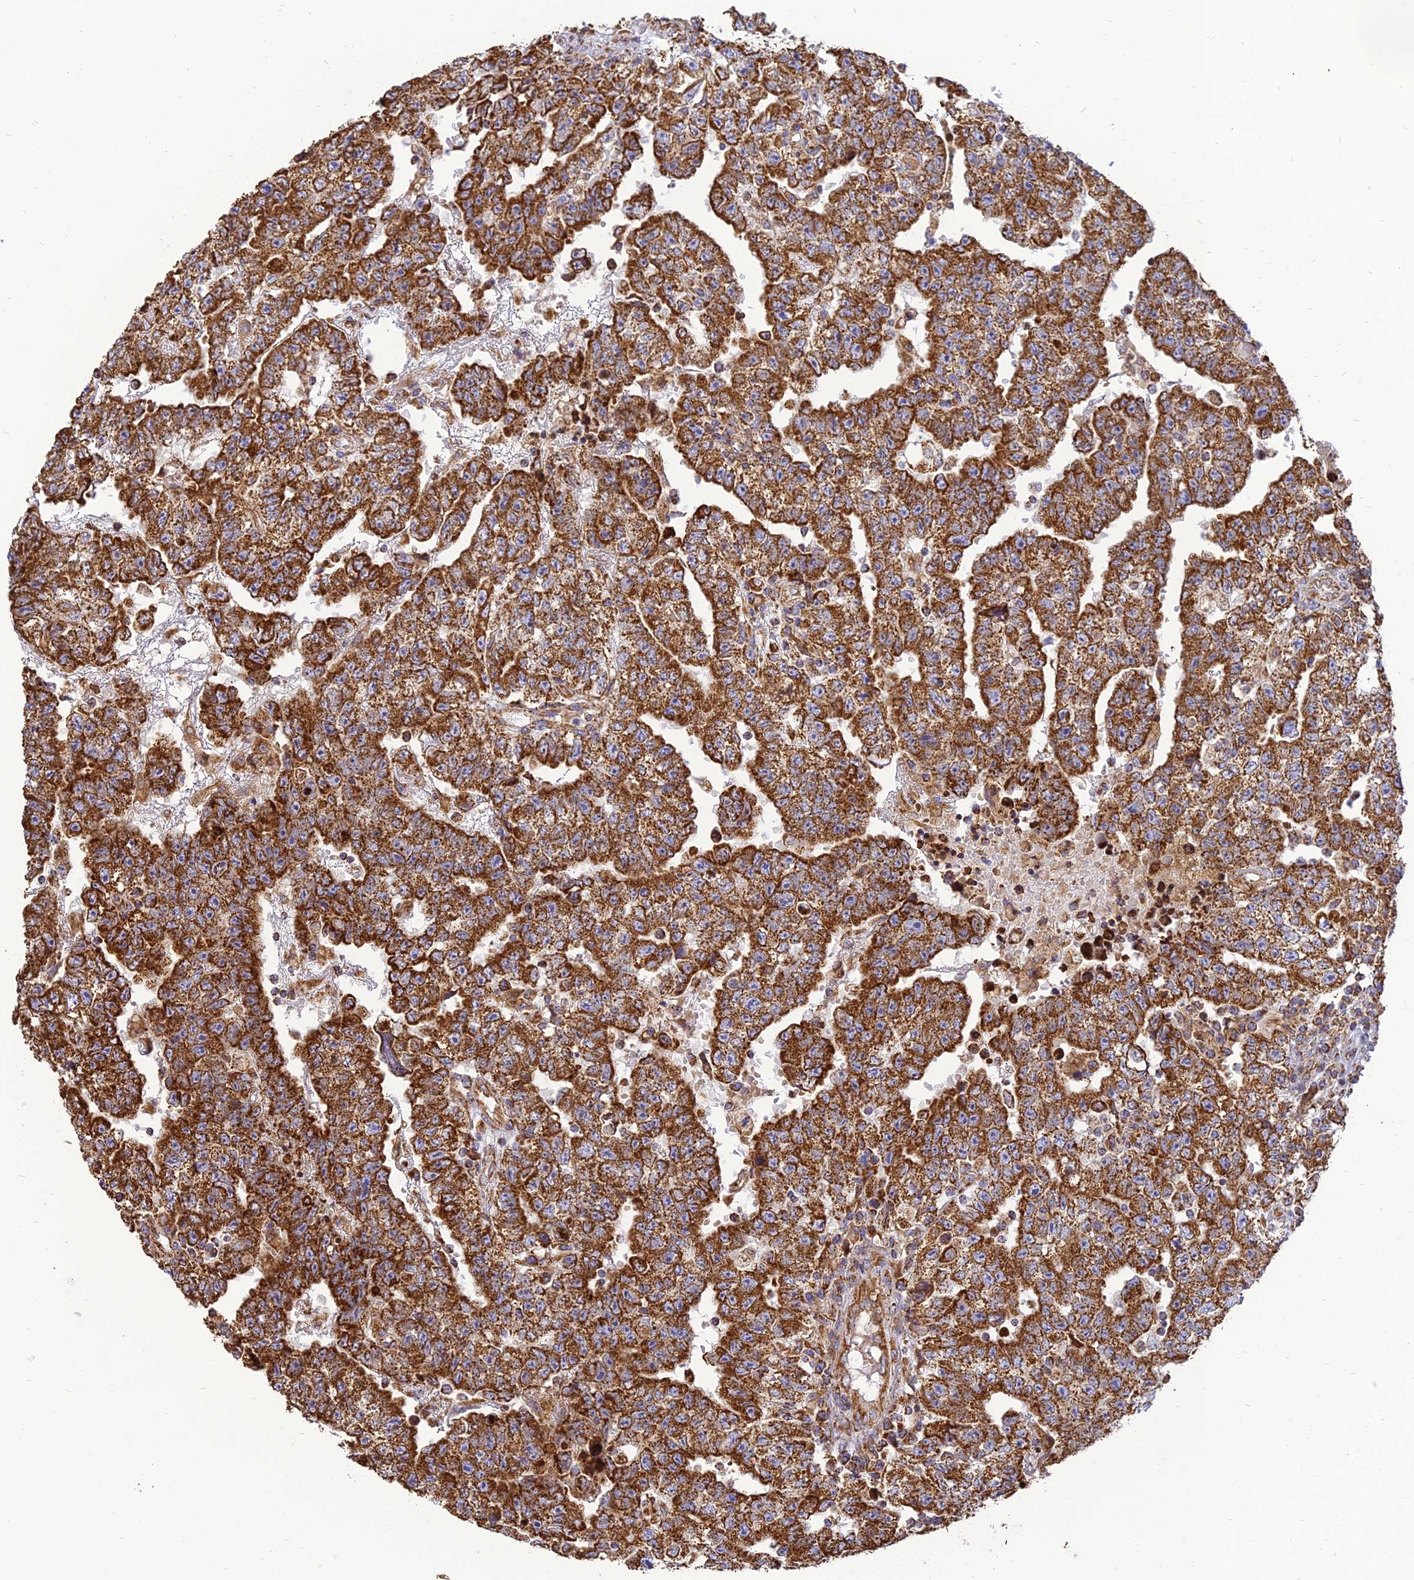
{"staining": {"intensity": "strong", "quantity": ">75%", "location": "cytoplasmic/membranous"}, "tissue": "testis cancer", "cell_type": "Tumor cells", "image_type": "cancer", "snomed": [{"axis": "morphology", "description": "Carcinoma, Embryonal, NOS"}, {"axis": "topography", "description": "Testis"}], "caption": "Immunohistochemical staining of testis embryonal carcinoma demonstrates high levels of strong cytoplasmic/membranous protein expression in about >75% of tumor cells.", "gene": "THUMPD2", "patient": {"sex": "male", "age": 25}}